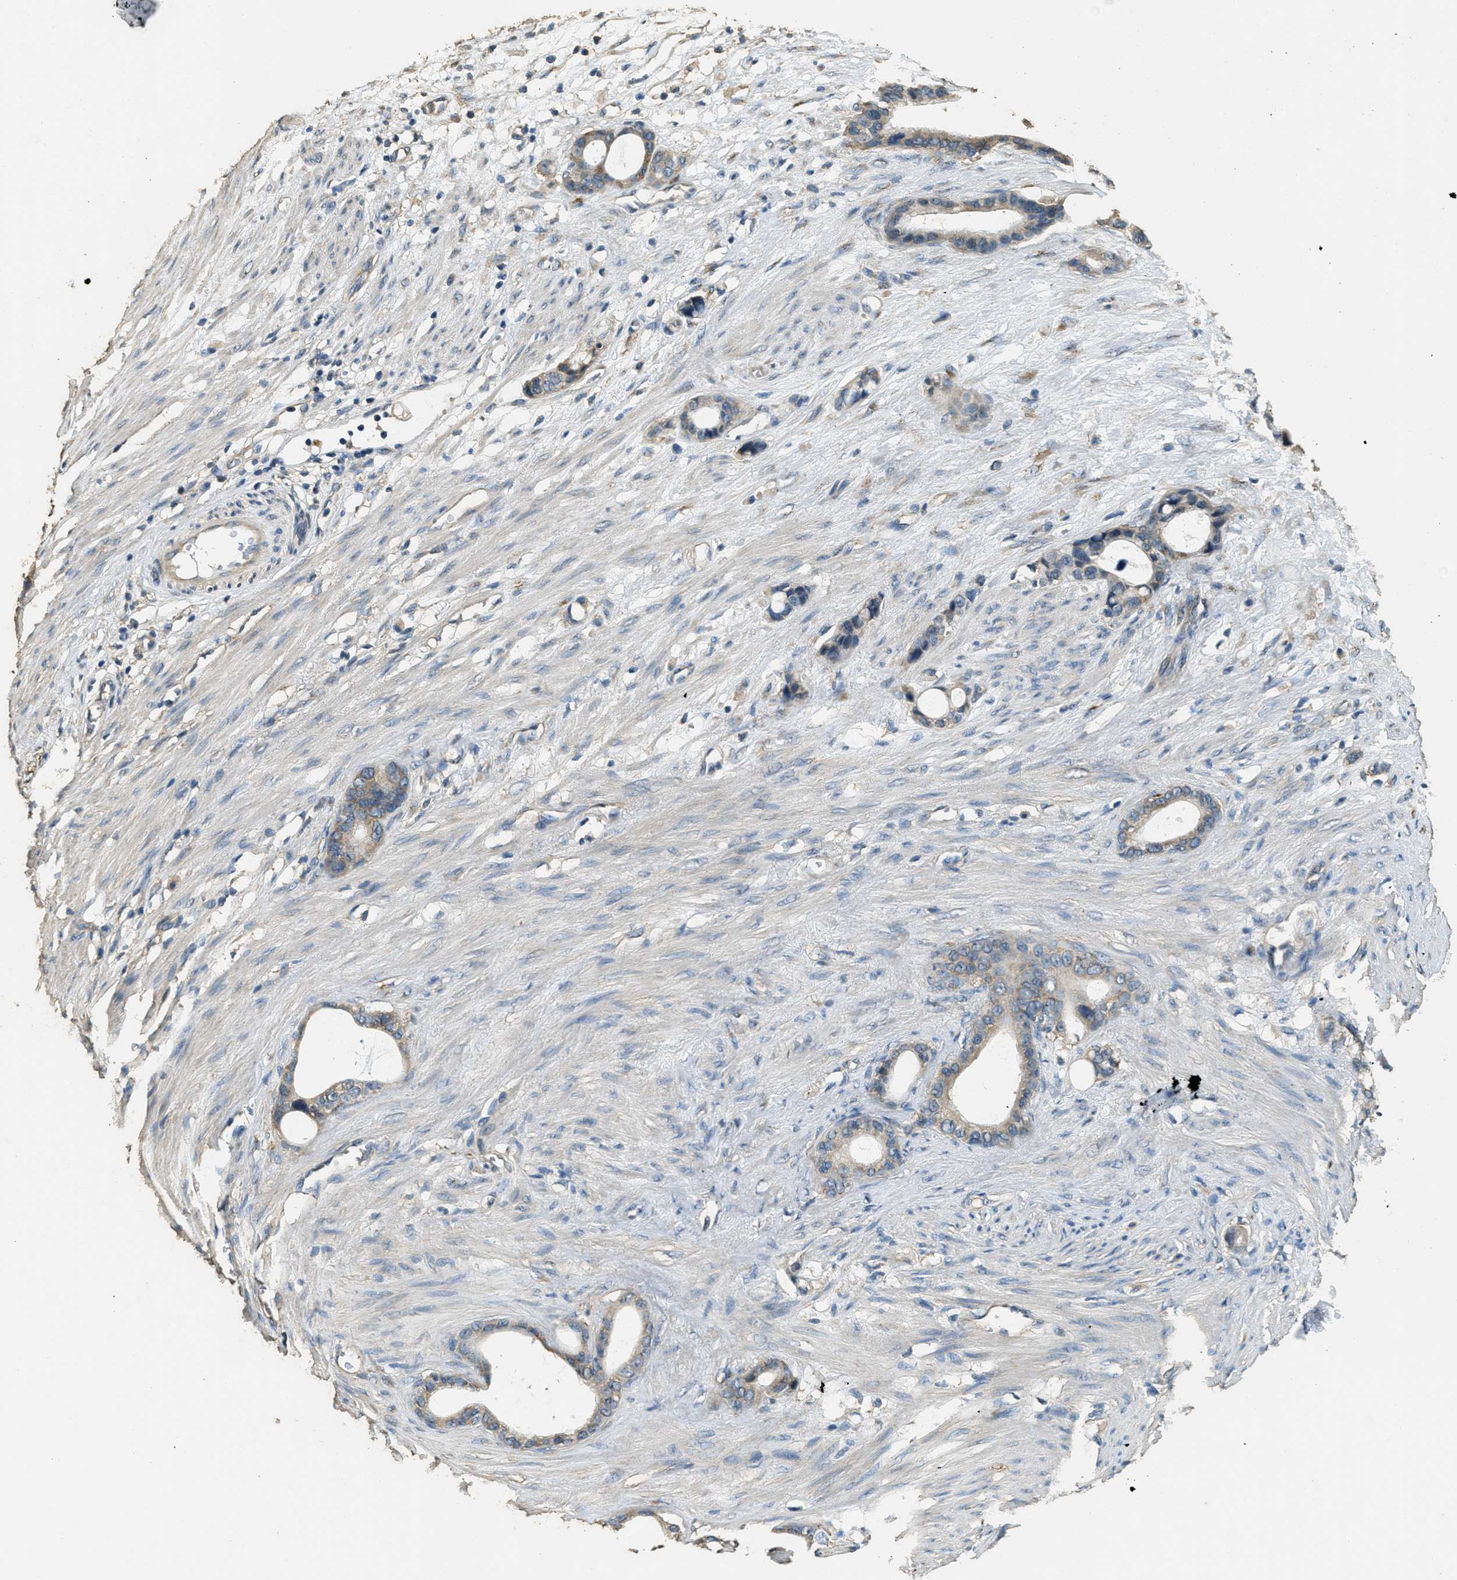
{"staining": {"intensity": "weak", "quantity": ">75%", "location": "cytoplasmic/membranous"}, "tissue": "stomach cancer", "cell_type": "Tumor cells", "image_type": "cancer", "snomed": [{"axis": "morphology", "description": "Adenocarcinoma, NOS"}, {"axis": "topography", "description": "Stomach"}], "caption": "The micrograph shows immunohistochemical staining of stomach cancer (adenocarcinoma). There is weak cytoplasmic/membranous positivity is appreciated in approximately >75% of tumor cells.", "gene": "RAB6B", "patient": {"sex": "female", "age": 75}}